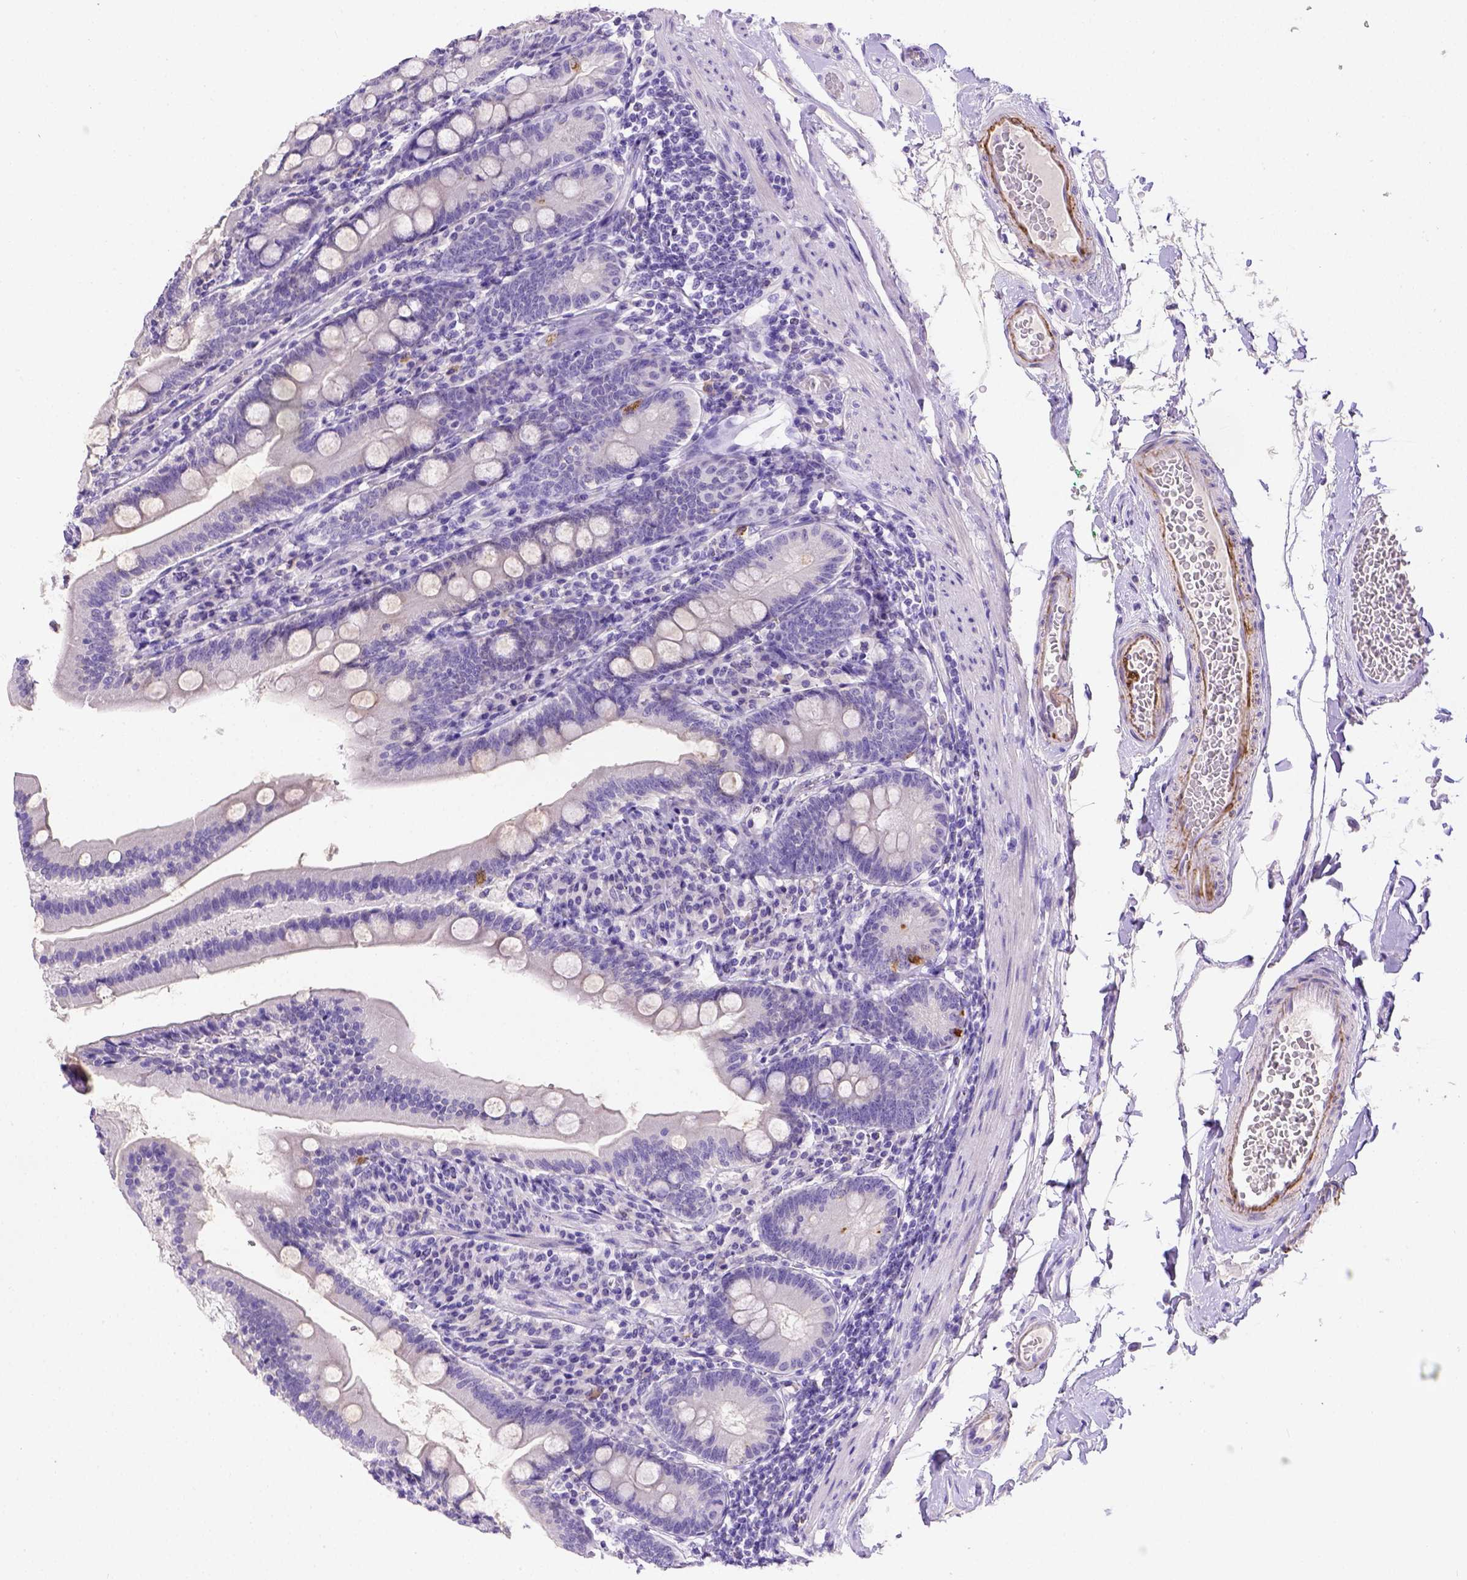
{"staining": {"intensity": "moderate", "quantity": "<25%", "location": "cytoplasmic/membranous"}, "tissue": "duodenum", "cell_type": "Glandular cells", "image_type": "normal", "snomed": [{"axis": "morphology", "description": "Normal tissue, NOS"}, {"axis": "topography", "description": "Duodenum"}], "caption": "Protein analysis of benign duodenum reveals moderate cytoplasmic/membranous staining in about <25% of glandular cells.", "gene": "B3GAT1", "patient": {"sex": "female", "age": 67}}